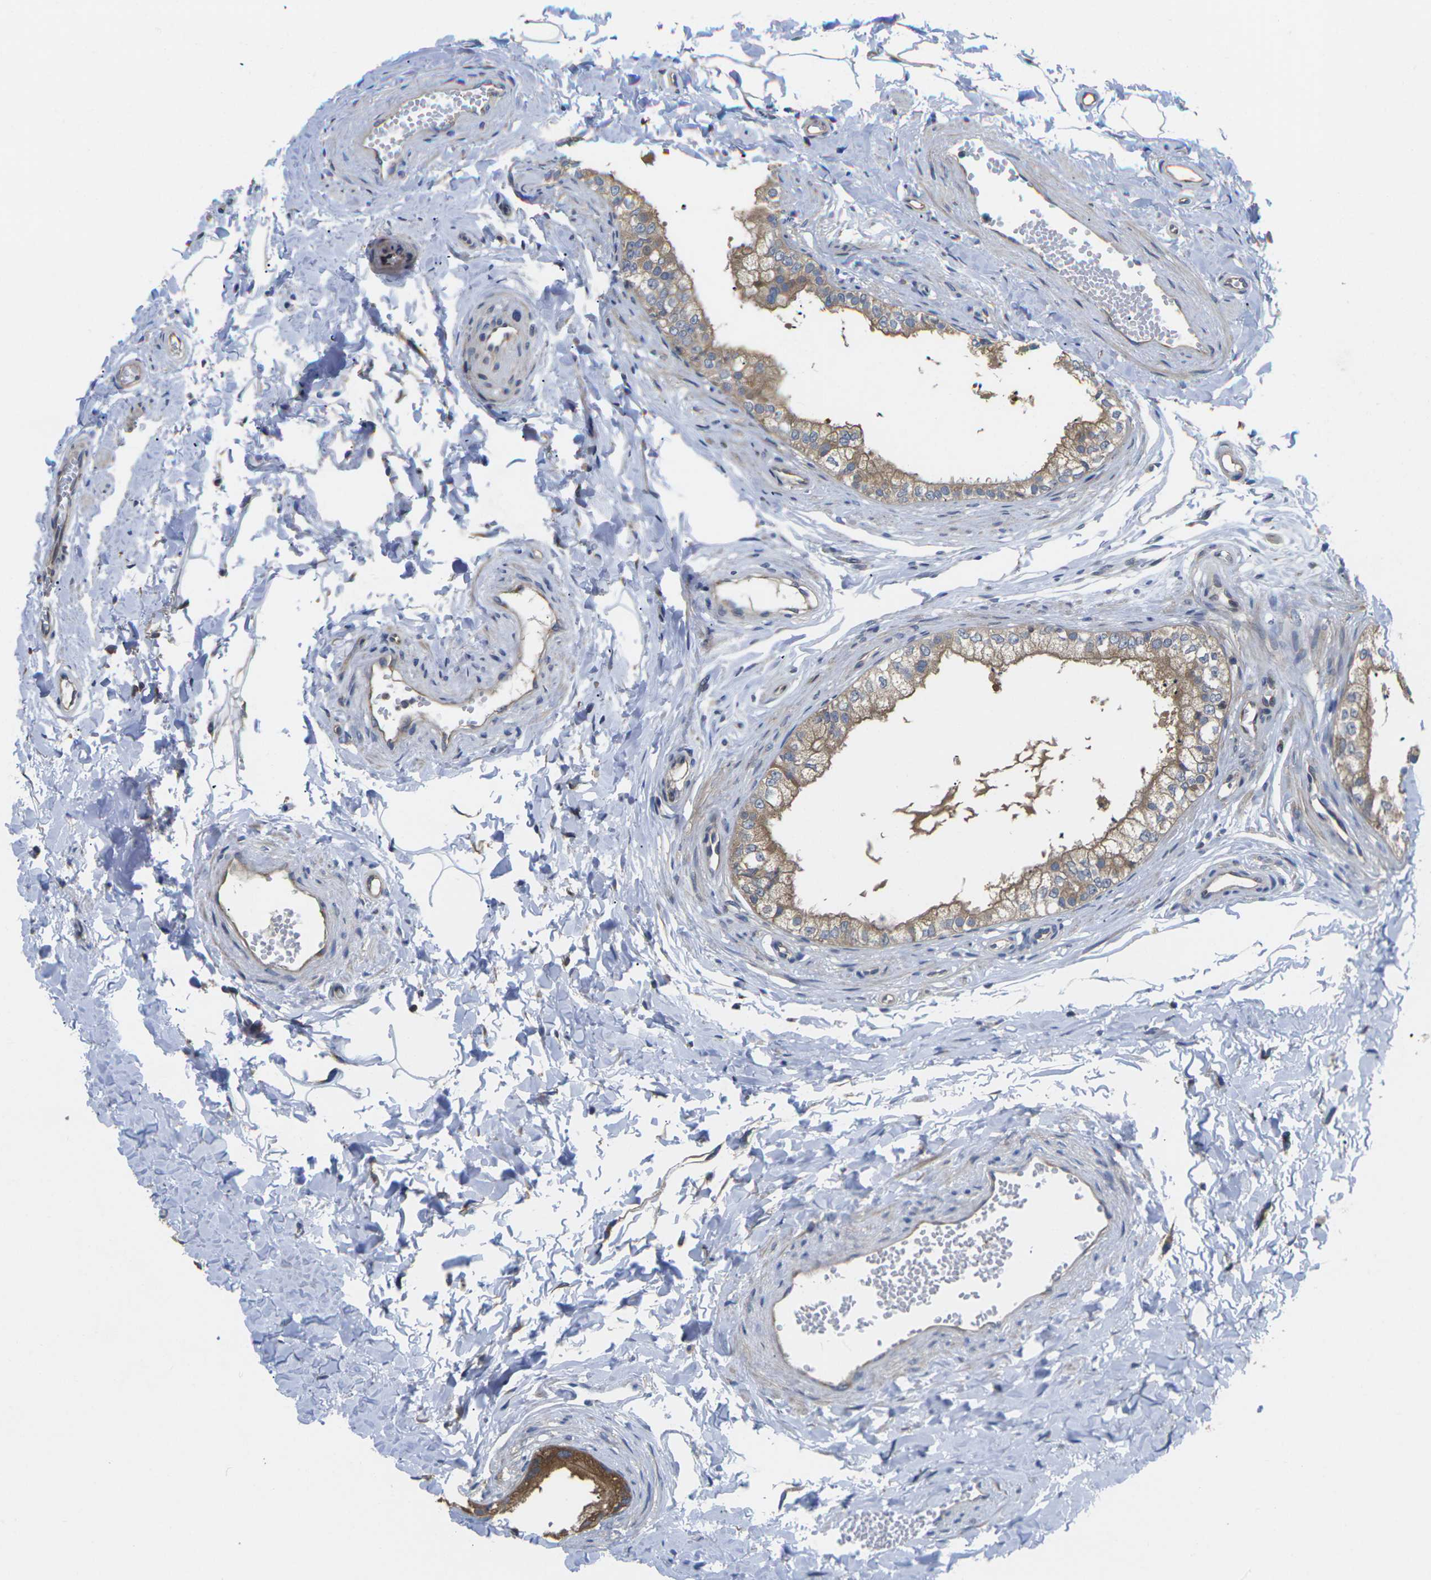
{"staining": {"intensity": "moderate", "quantity": ">75%", "location": "cytoplasmic/membranous"}, "tissue": "epididymis", "cell_type": "Glandular cells", "image_type": "normal", "snomed": [{"axis": "morphology", "description": "Normal tissue, NOS"}, {"axis": "topography", "description": "Epididymis"}], "caption": "Epididymis stained with a brown dye exhibits moderate cytoplasmic/membranous positive staining in approximately >75% of glandular cells.", "gene": "TMCC2", "patient": {"sex": "male", "age": 56}}